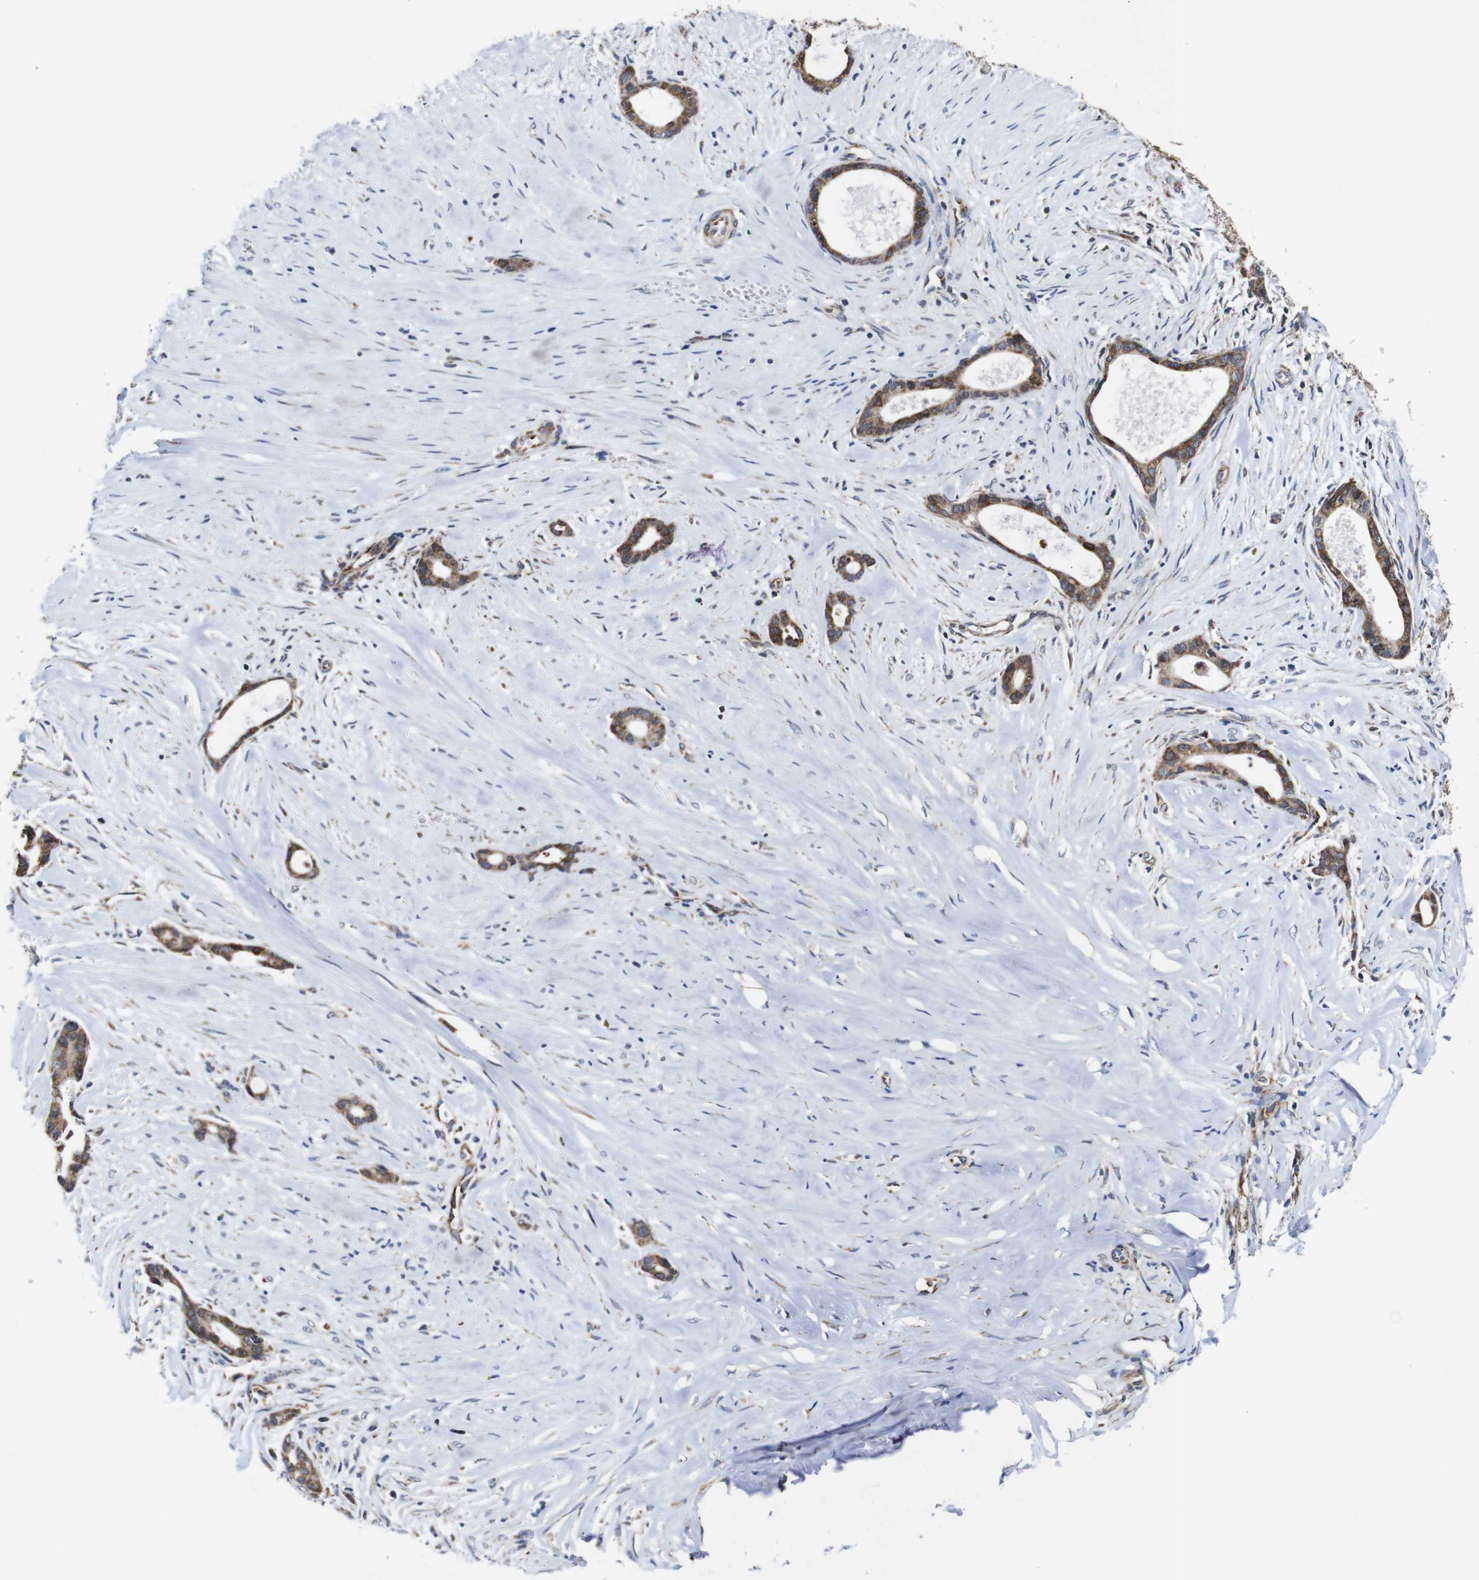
{"staining": {"intensity": "strong", "quantity": ">75%", "location": "cytoplasmic/membranous"}, "tissue": "liver cancer", "cell_type": "Tumor cells", "image_type": "cancer", "snomed": [{"axis": "morphology", "description": "Cholangiocarcinoma"}, {"axis": "topography", "description": "Liver"}], "caption": "Immunohistochemistry of human liver cholangiocarcinoma shows high levels of strong cytoplasmic/membranous expression in approximately >75% of tumor cells. The staining was performed using DAB (3,3'-diaminobenzidine) to visualize the protein expression in brown, while the nuclei were stained in blue with hematoxylin (Magnification: 20x).", "gene": "C17orf80", "patient": {"sex": "female", "age": 55}}